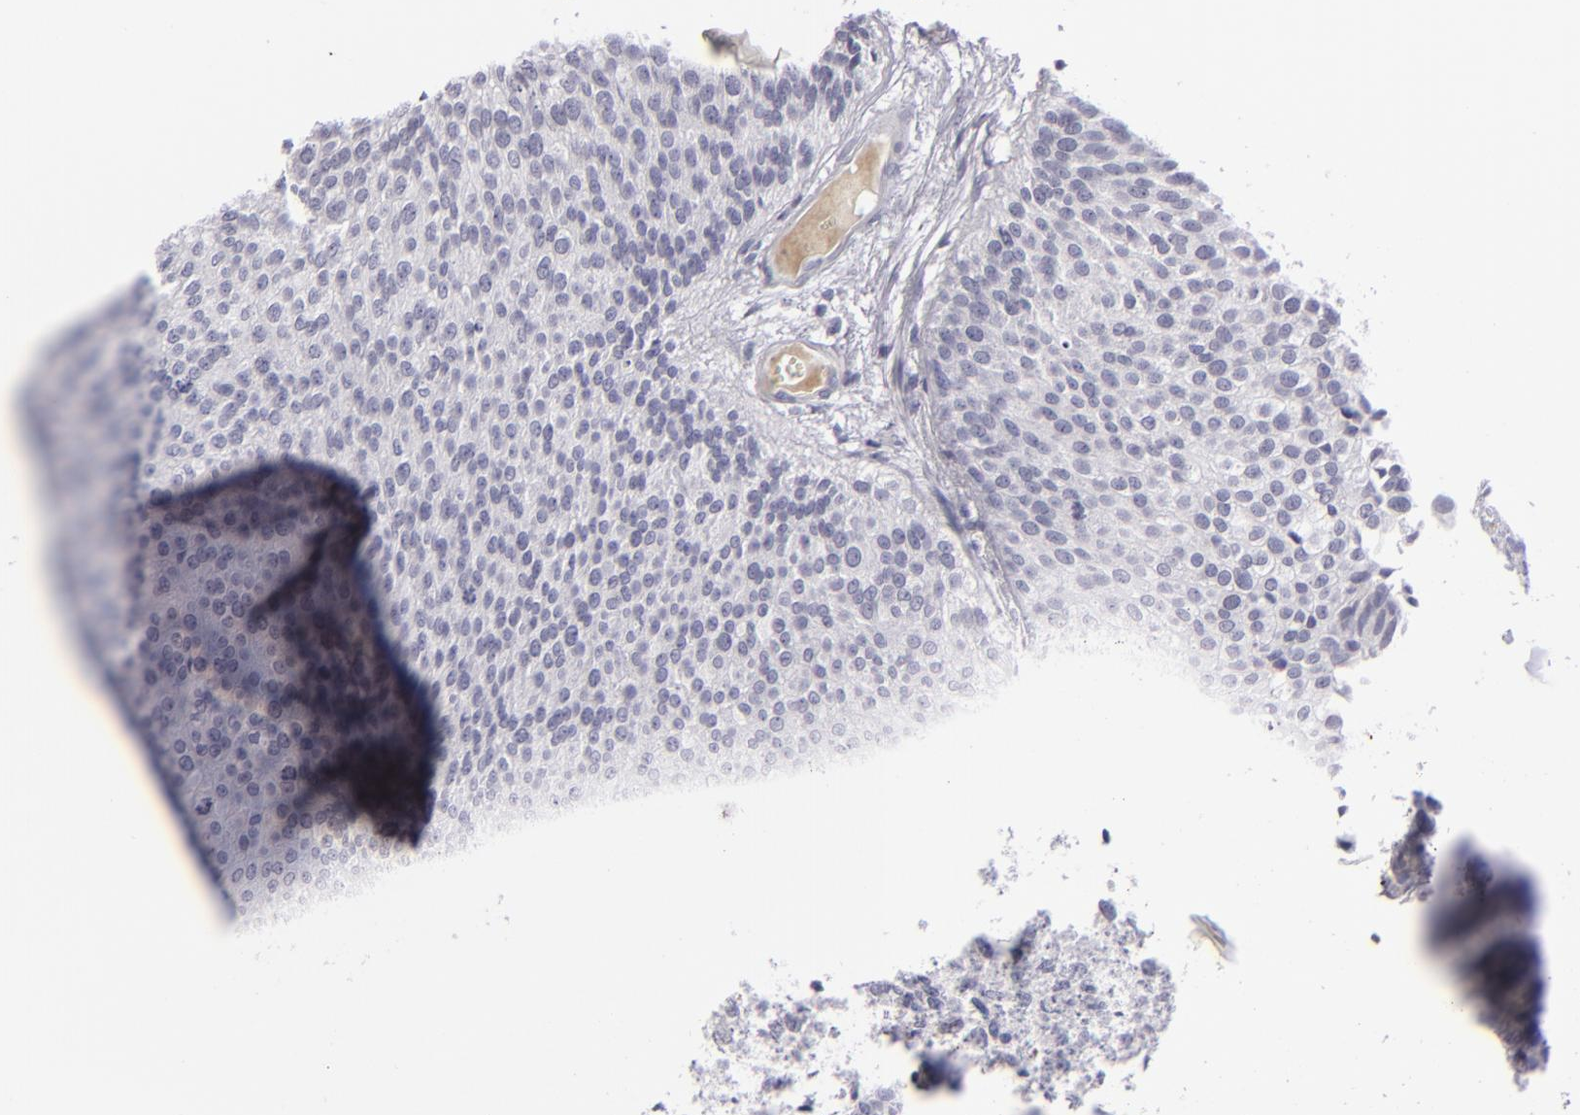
{"staining": {"intensity": "negative", "quantity": "none", "location": "none"}, "tissue": "urothelial cancer", "cell_type": "Tumor cells", "image_type": "cancer", "snomed": [{"axis": "morphology", "description": "Urothelial carcinoma, Low grade"}, {"axis": "topography", "description": "Urinary bladder"}], "caption": "DAB (3,3'-diaminobenzidine) immunohistochemical staining of human urothelial cancer shows no significant positivity in tumor cells.", "gene": "C9", "patient": {"sex": "male", "age": 84}}